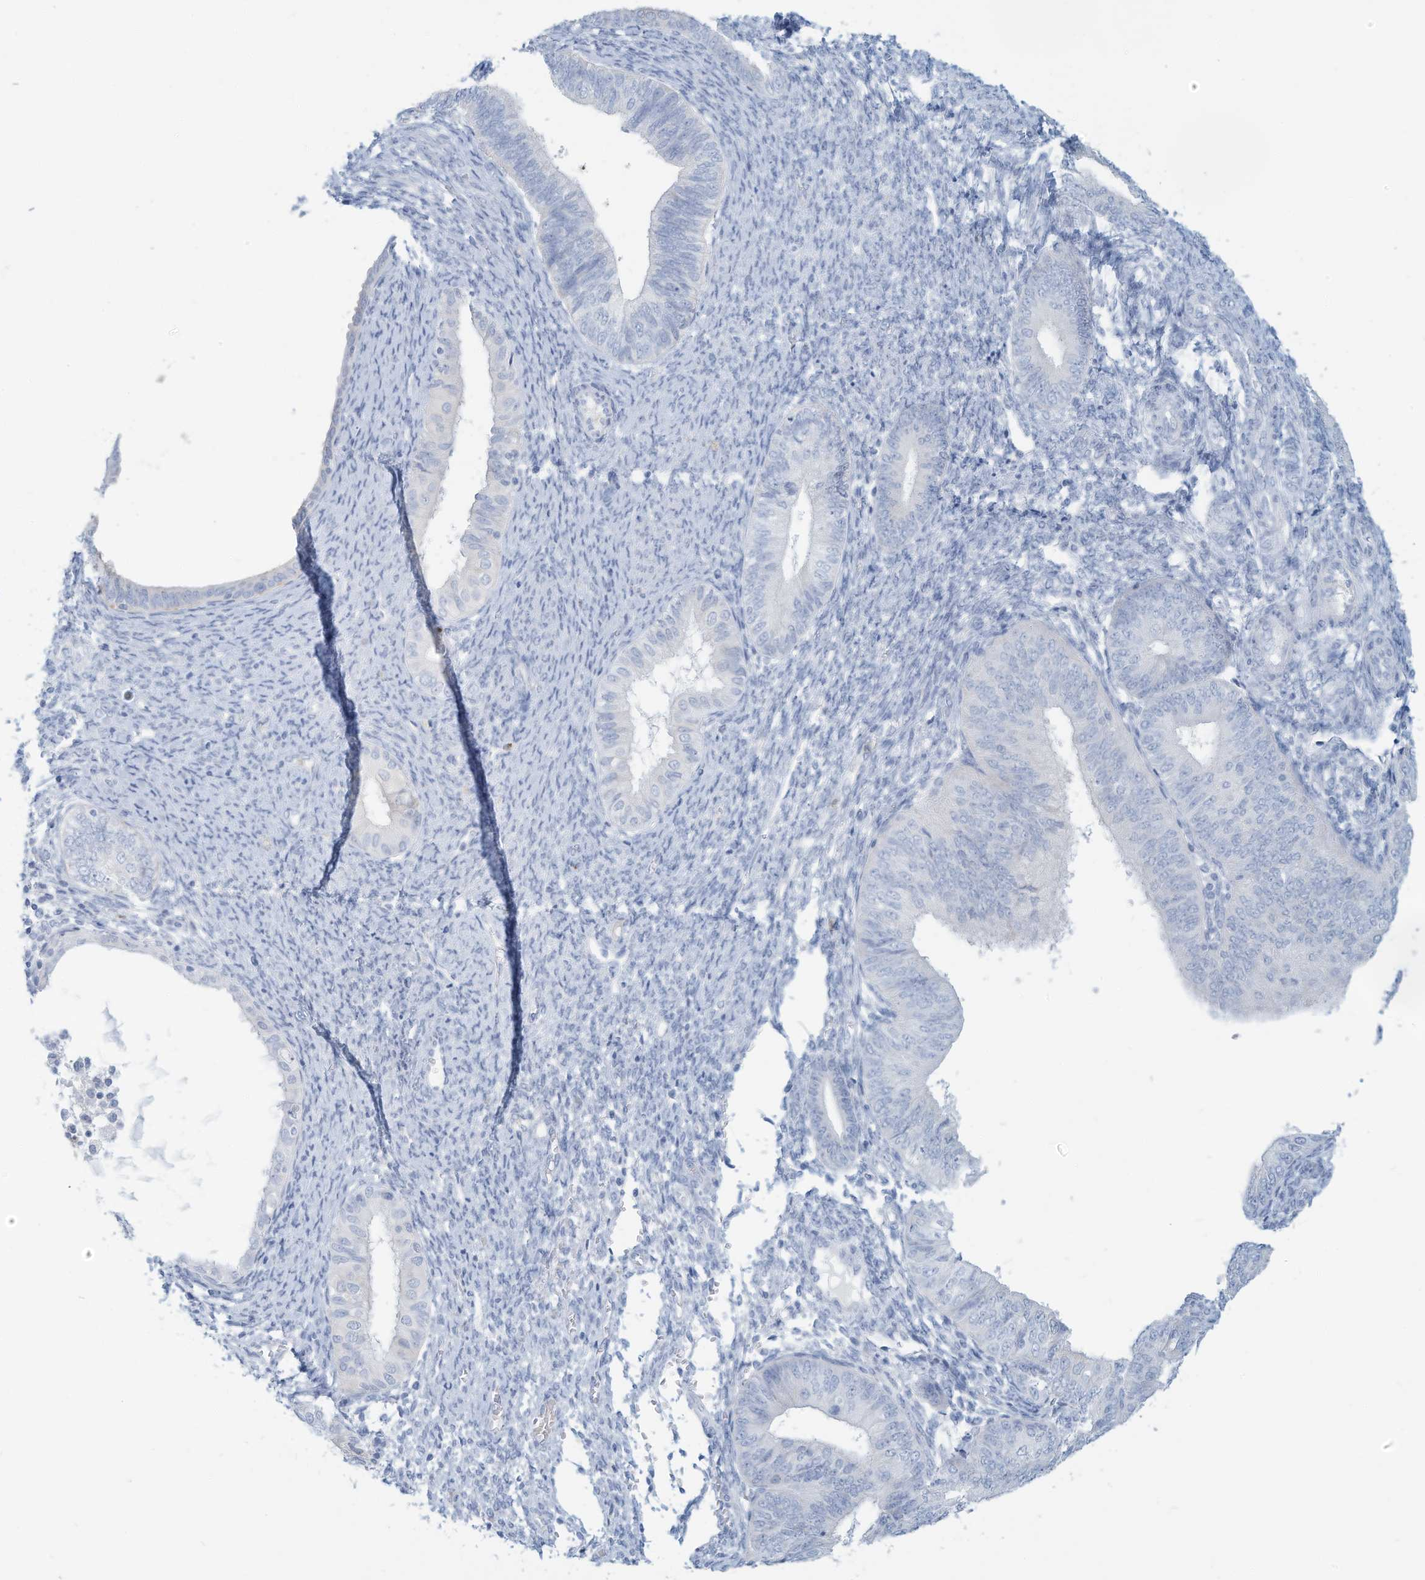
{"staining": {"intensity": "negative", "quantity": "none", "location": "none"}, "tissue": "endometrial cancer", "cell_type": "Tumor cells", "image_type": "cancer", "snomed": [{"axis": "morphology", "description": "Adenocarcinoma, NOS"}, {"axis": "topography", "description": "Endometrium"}], "caption": "An IHC photomicrograph of endometrial cancer is shown. There is no staining in tumor cells of endometrial cancer. (Immunohistochemistry (ihc), brightfield microscopy, high magnification).", "gene": "ERI2", "patient": {"sex": "female", "age": 58}}